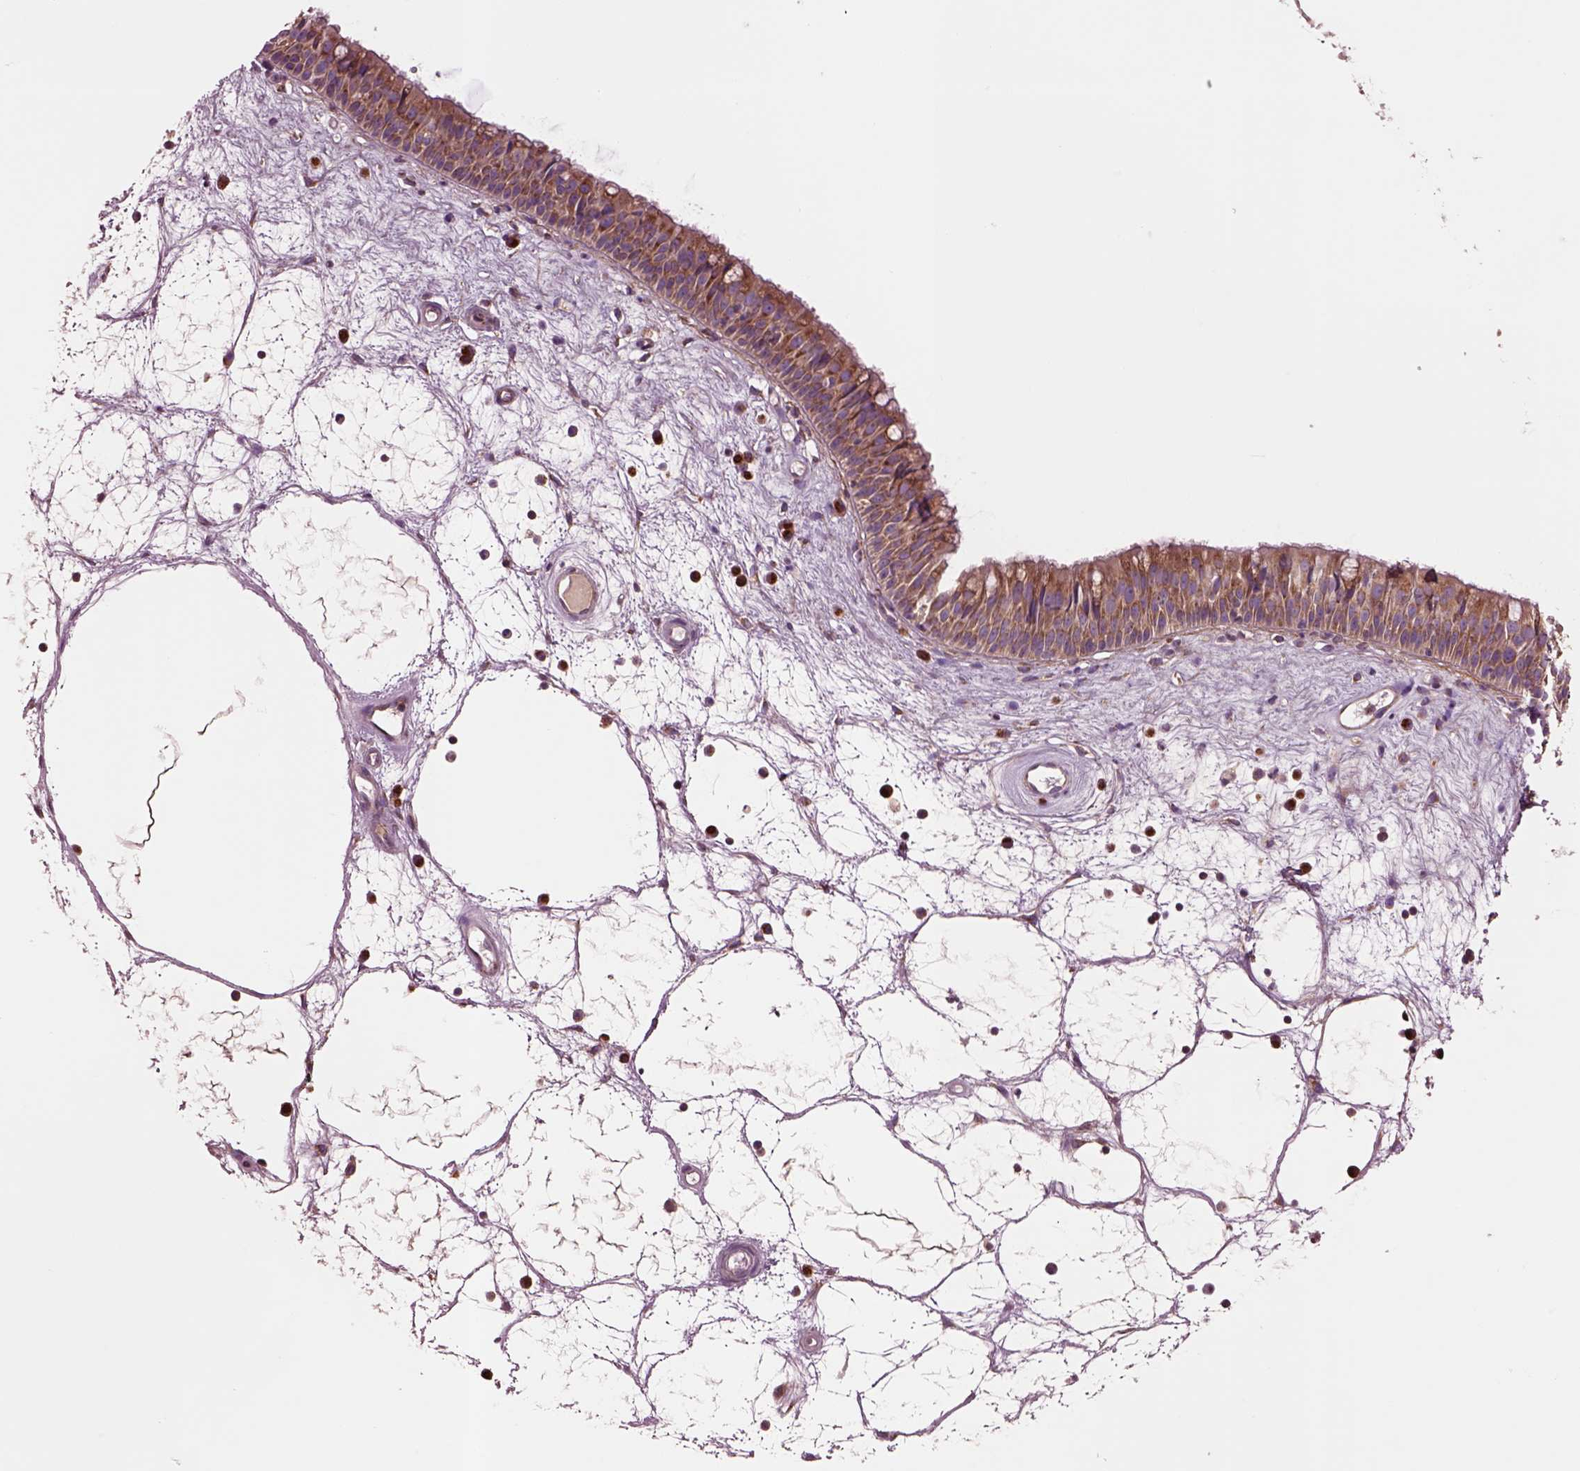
{"staining": {"intensity": "strong", "quantity": ">75%", "location": "cytoplasmic/membranous"}, "tissue": "nasopharynx", "cell_type": "Respiratory epithelial cells", "image_type": "normal", "snomed": [{"axis": "morphology", "description": "Normal tissue, NOS"}, {"axis": "topography", "description": "Nasopharynx"}], "caption": "DAB immunohistochemical staining of unremarkable nasopharynx exhibits strong cytoplasmic/membranous protein positivity in approximately >75% of respiratory epithelial cells.", "gene": "SEC23A", "patient": {"sex": "male", "age": 69}}